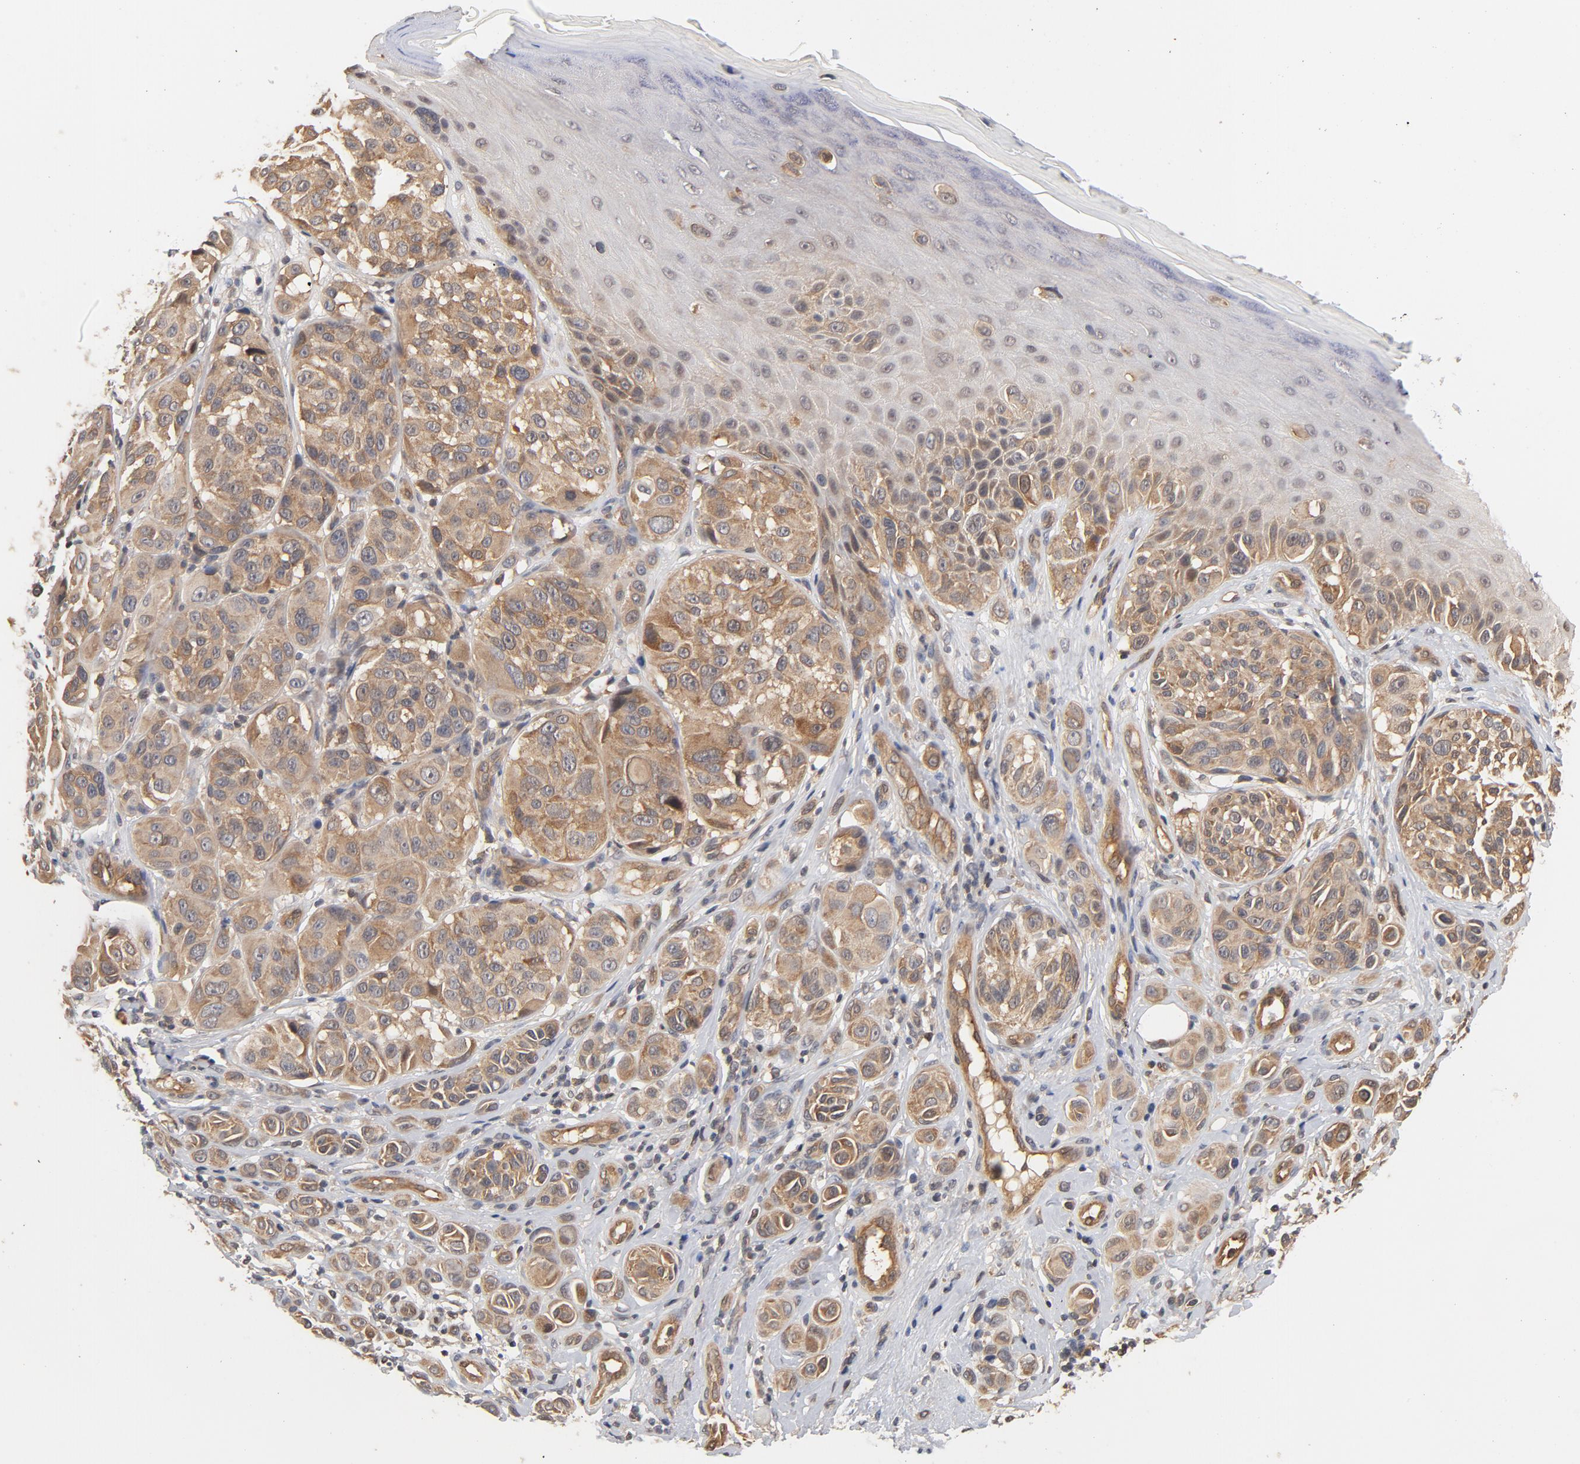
{"staining": {"intensity": "moderate", "quantity": ">75%", "location": "cytoplasmic/membranous"}, "tissue": "melanoma", "cell_type": "Tumor cells", "image_type": "cancer", "snomed": [{"axis": "morphology", "description": "Malignant melanoma, NOS"}, {"axis": "topography", "description": "Skin"}], "caption": "Protein expression analysis of human malignant melanoma reveals moderate cytoplasmic/membranous expression in approximately >75% of tumor cells.", "gene": "CDC37", "patient": {"sex": "male", "age": 57}}